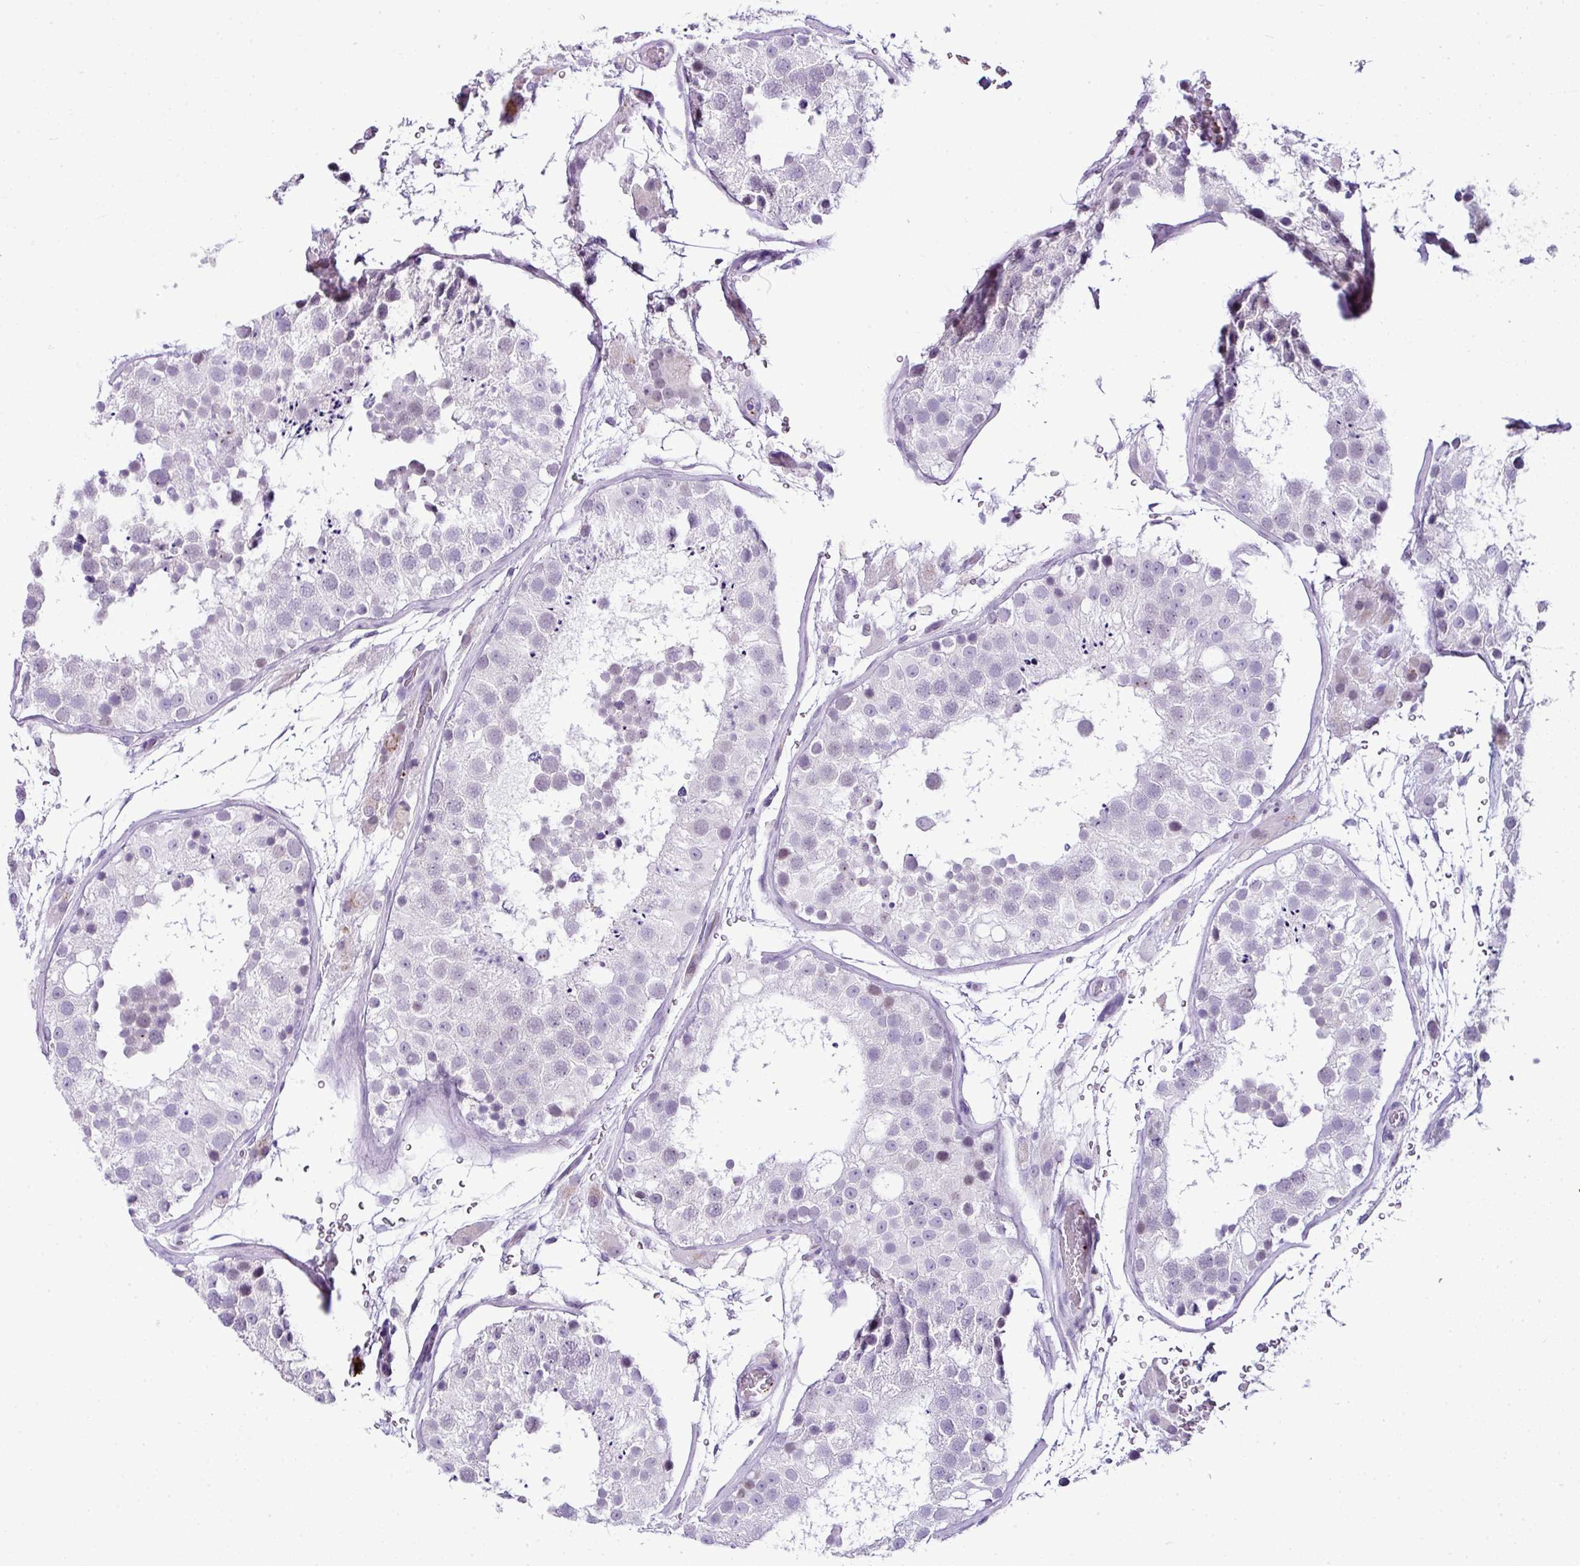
{"staining": {"intensity": "negative", "quantity": "none", "location": "none"}, "tissue": "testis", "cell_type": "Cells in seminiferous ducts", "image_type": "normal", "snomed": [{"axis": "morphology", "description": "Normal tissue, NOS"}, {"axis": "topography", "description": "Testis"}], "caption": "The photomicrograph reveals no staining of cells in seminiferous ducts in benign testis.", "gene": "CMTM5", "patient": {"sex": "male", "age": 26}}